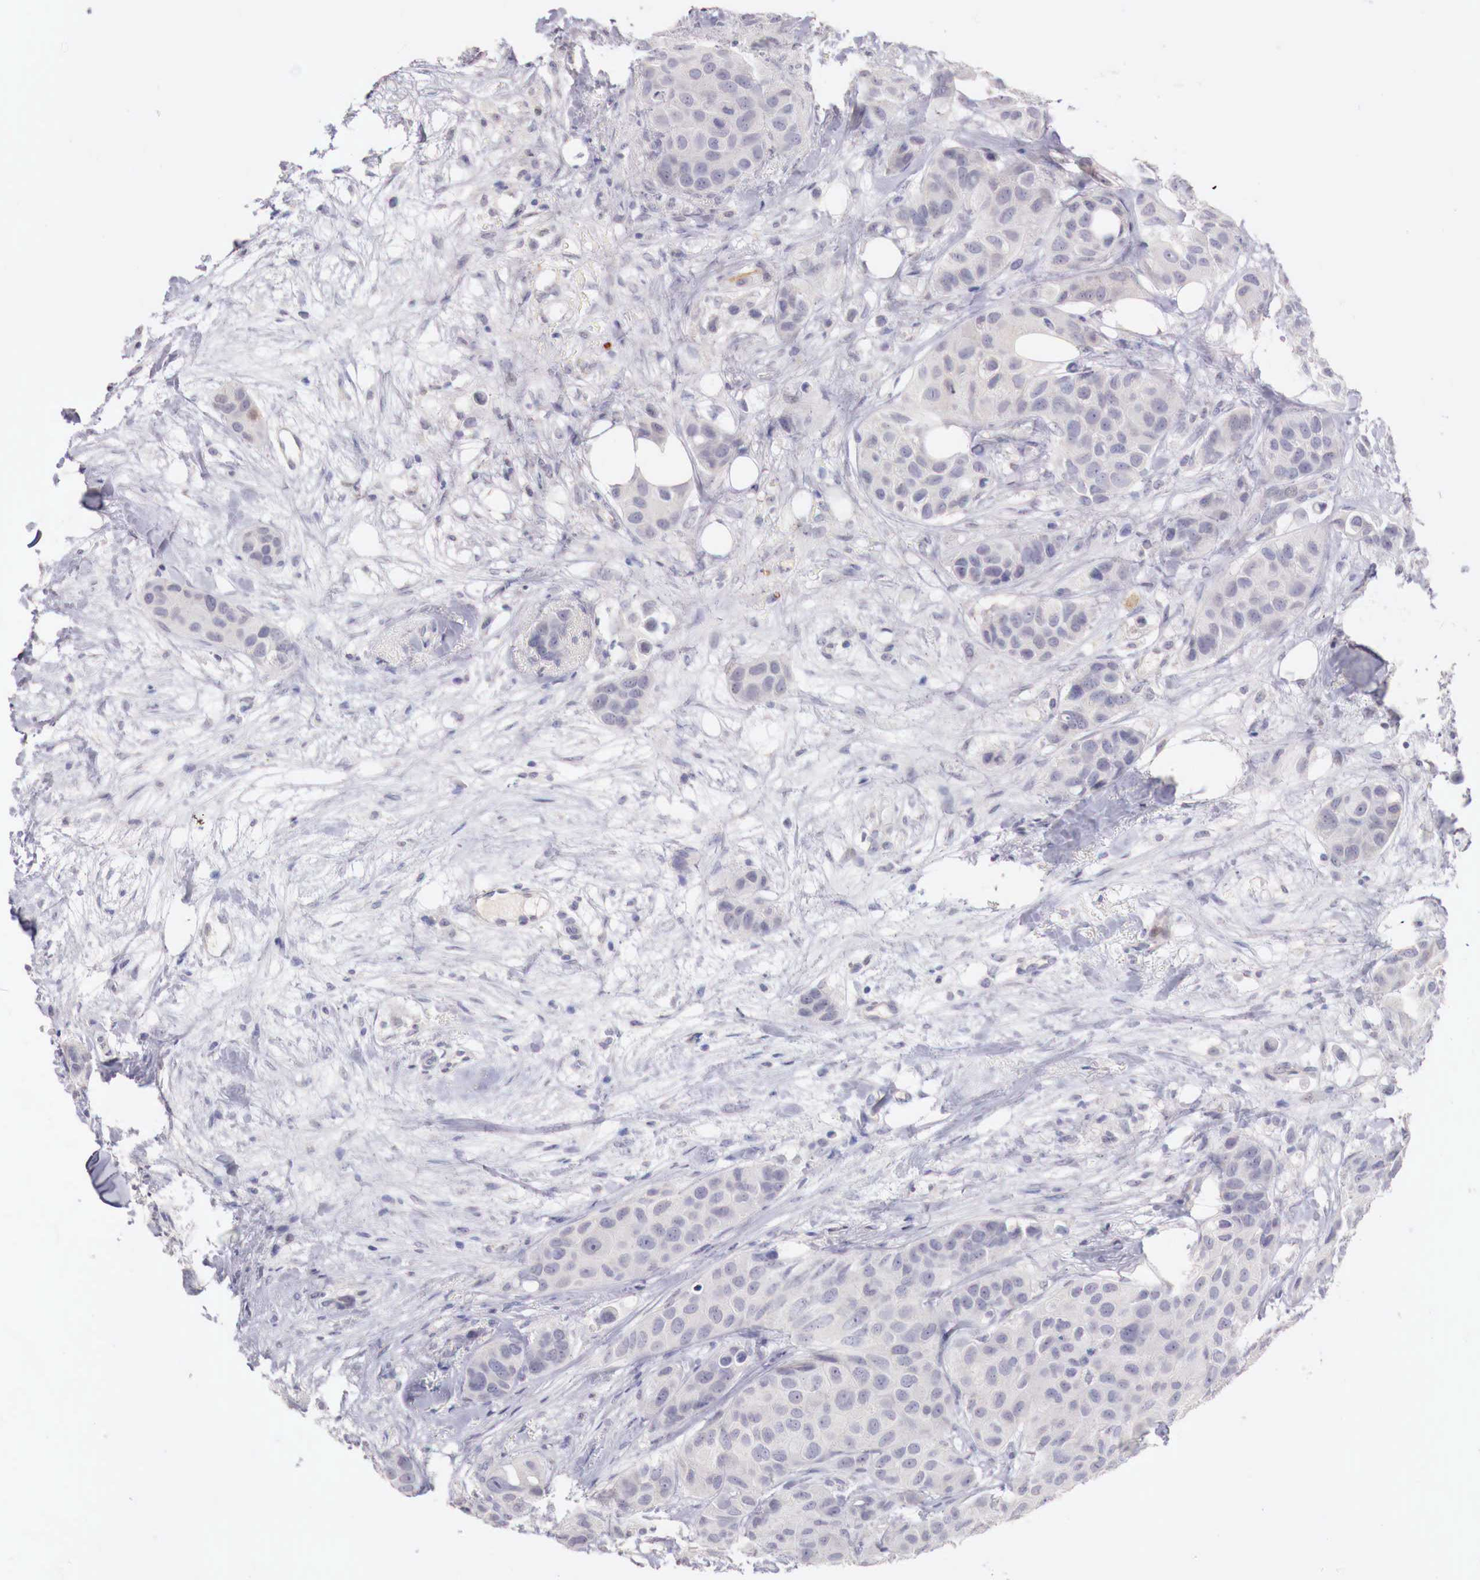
{"staining": {"intensity": "negative", "quantity": "none", "location": "none"}, "tissue": "breast cancer", "cell_type": "Tumor cells", "image_type": "cancer", "snomed": [{"axis": "morphology", "description": "Duct carcinoma"}, {"axis": "topography", "description": "Breast"}], "caption": "Immunohistochemical staining of breast cancer exhibits no significant staining in tumor cells.", "gene": "ITIH6", "patient": {"sex": "female", "age": 68}}